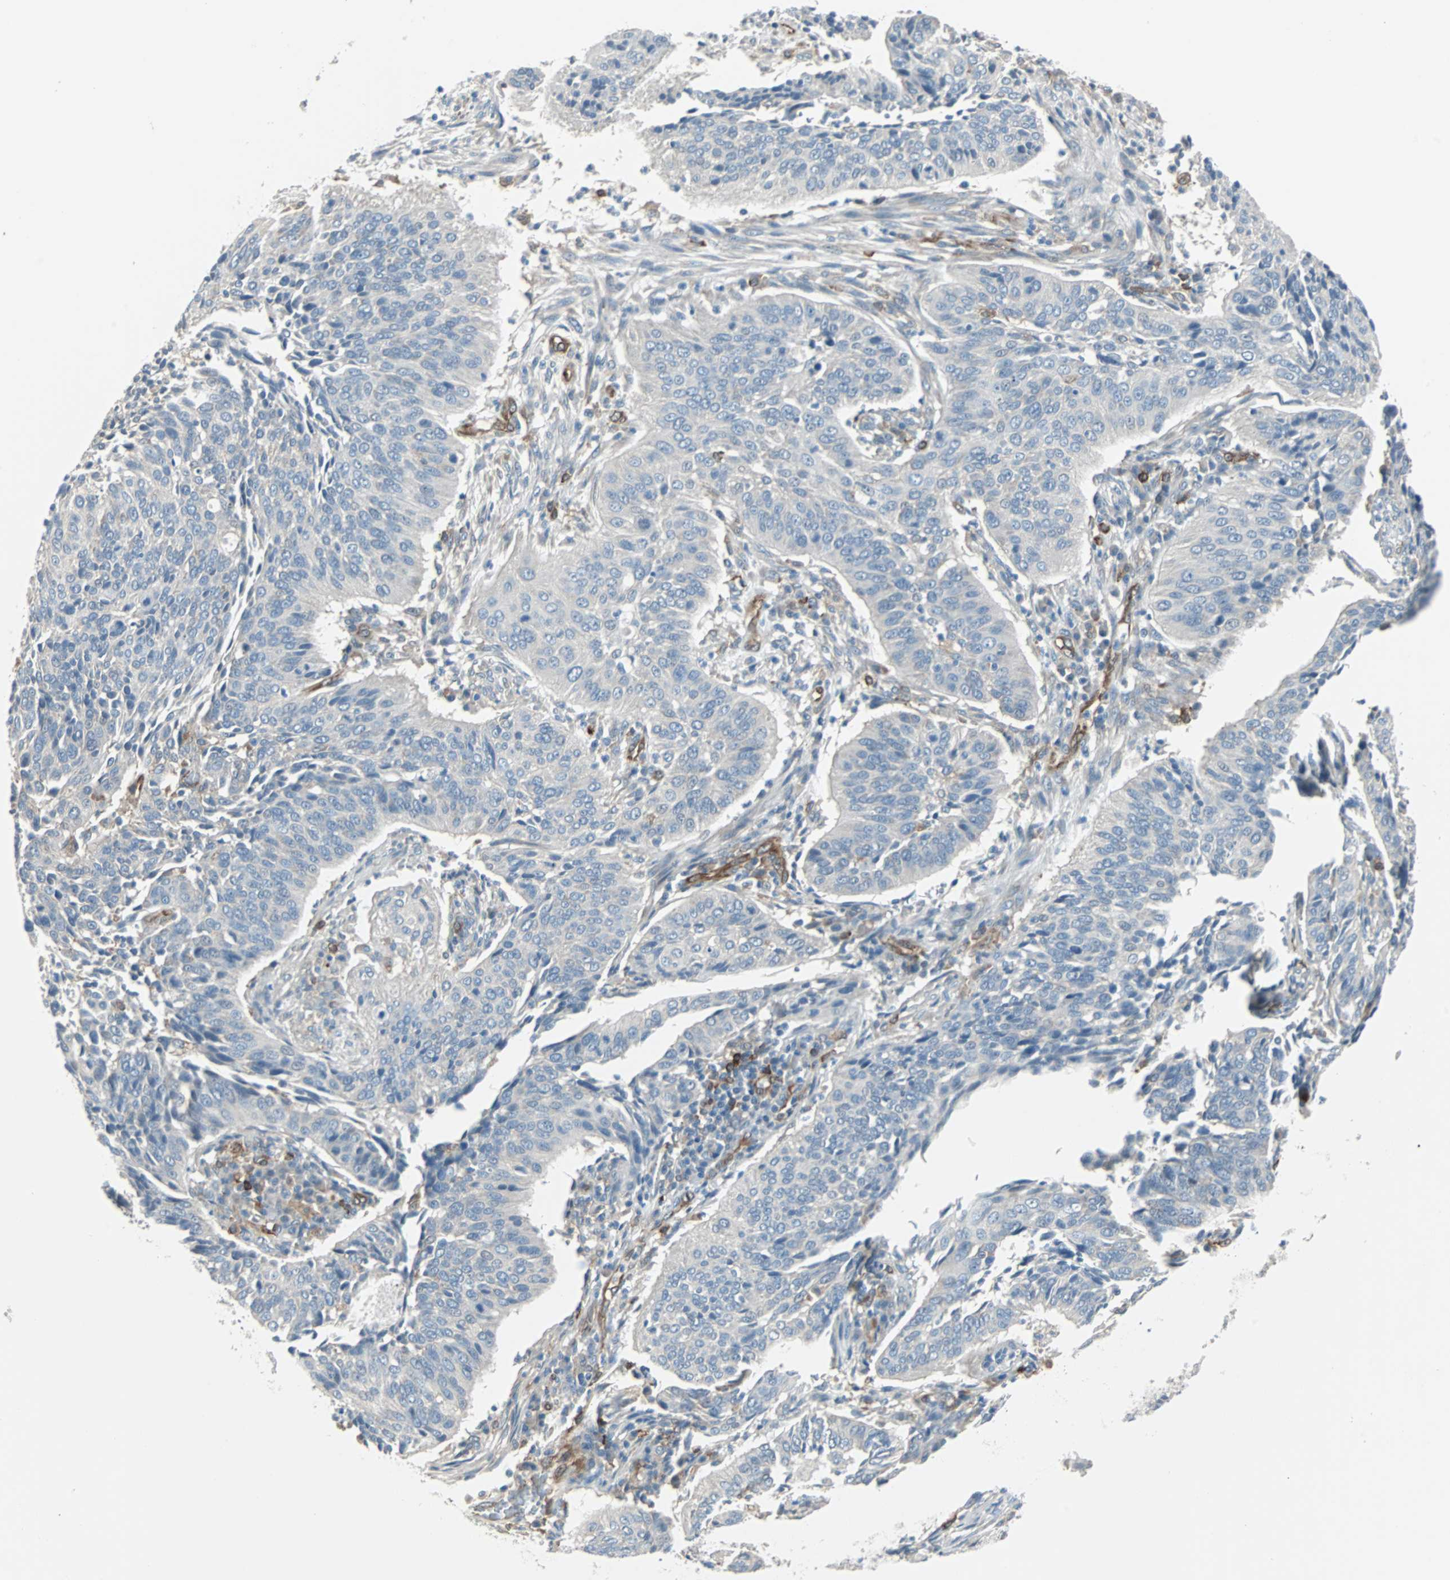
{"staining": {"intensity": "negative", "quantity": "none", "location": "none"}, "tissue": "cervical cancer", "cell_type": "Tumor cells", "image_type": "cancer", "snomed": [{"axis": "morphology", "description": "Squamous cell carcinoma, NOS"}, {"axis": "topography", "description": "Cervix"}], "caption": "DAB (3,3'-diaminobenzidine) immunohistochemical staining of squamous cell carcinoma (cervical) reveals no significant positivity in tumor cells.", "gene": "SWAP70", "patient": {"sex": "female", "age": 39}}